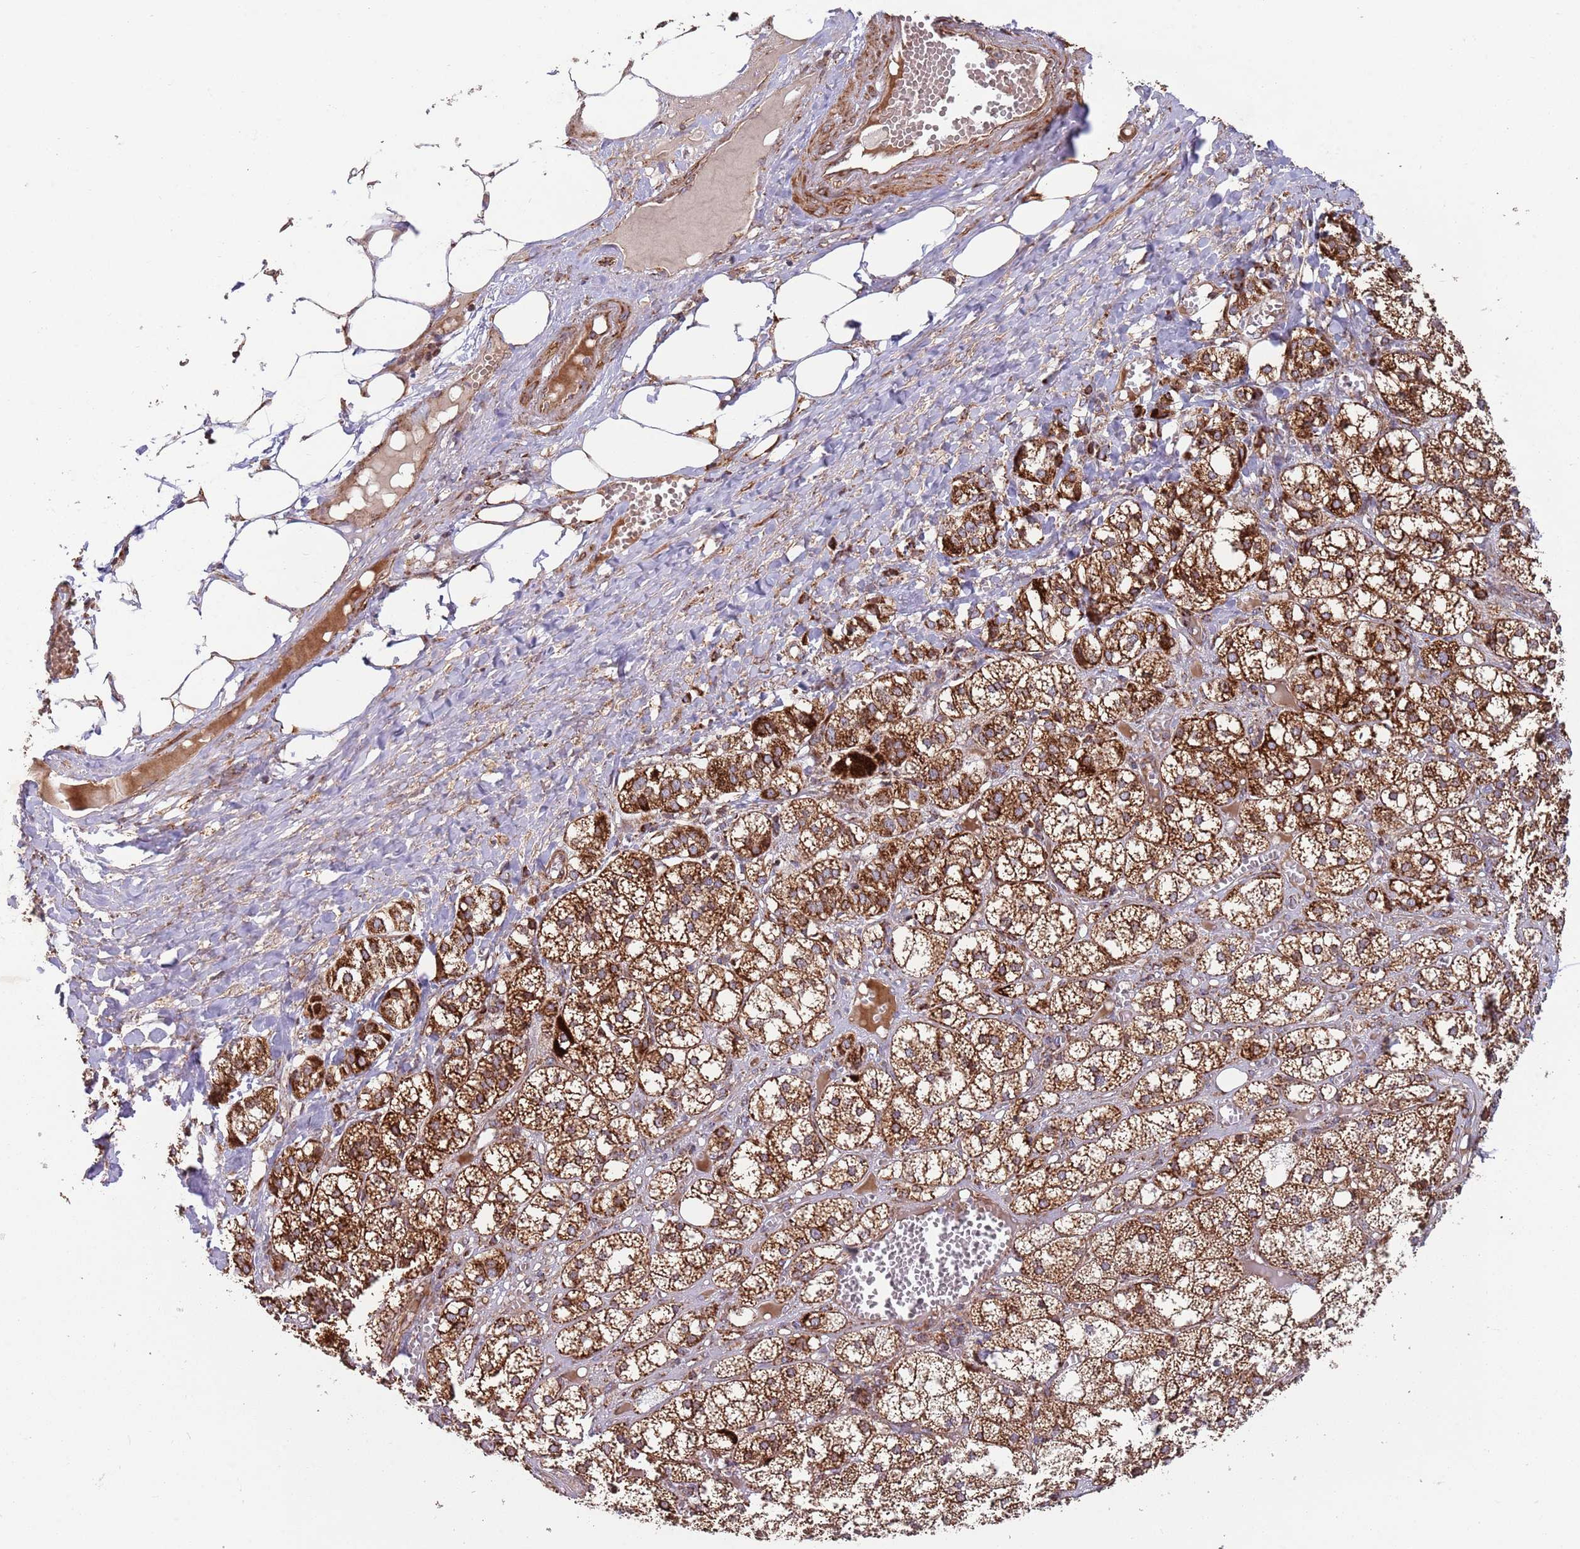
{"staining": {"intensity": "strong", "quantity": ">75%", "location": "cytoplasmic/membranous"}, "tissue": "adrenal gland", "cell_type": "Glandular cells", "image_type": "normal", "snomed": [{"axis": "morphology", "description": "Normal tissue, NOS"}, {"axis": "topography", "description": "Adrenal gland"}], "caption": "High-power microscopy captured an immunohistochemistry histopathology image of benign adrenal gland, revealing strong cytoplasmic/membranous positivity in approximately >75% of glandular cells. The protein of interest is stained brown, and the nuclei are stained in blue (DAB IHC with brightfield microscopy, high magnification).", "gene": "ATP5PD", "patient": {"sex": "female", "age": 61}}